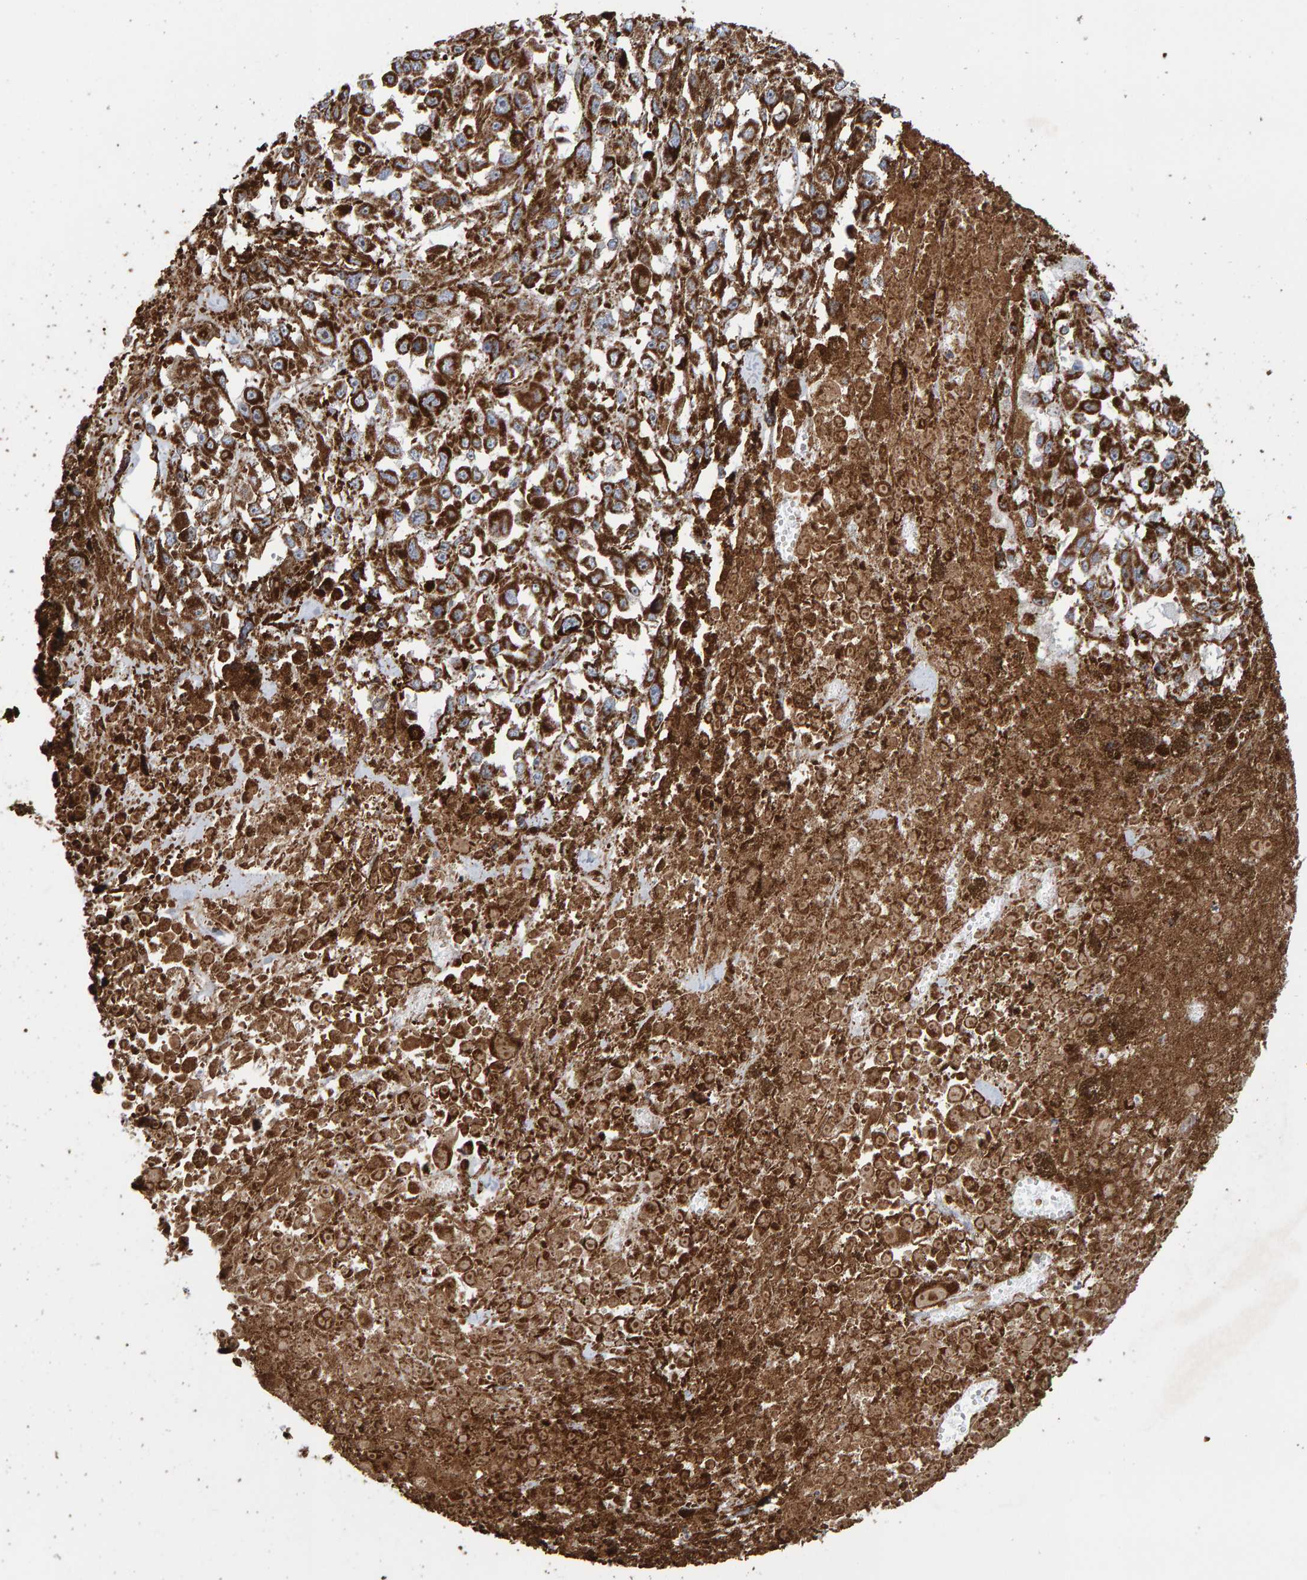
{"staining": {"intensity": "strong", "quantity": "25%-75%", "location": "cytoplasmic/membranous"}, "tissue": "melanoma", "cell_type": "Tumor cells", "image_type": "cancer", "snomed": [{"axis": "morphology", "description": "Malignant melanoma, Metastatic site"}, {"axis": "topography", "description": "Lymph node"}], "caption": "Strong cytoplasmic/membranous positivity is present in about 25%-75% of tumor cells in melanoma. The protein of interest is stained brown, and the nuclei are stained in blue (DAB IHC with brightfield microscopy, high magnification).", "gene": "MRPL45", "patient": {"sex": "male", "age": 59}}